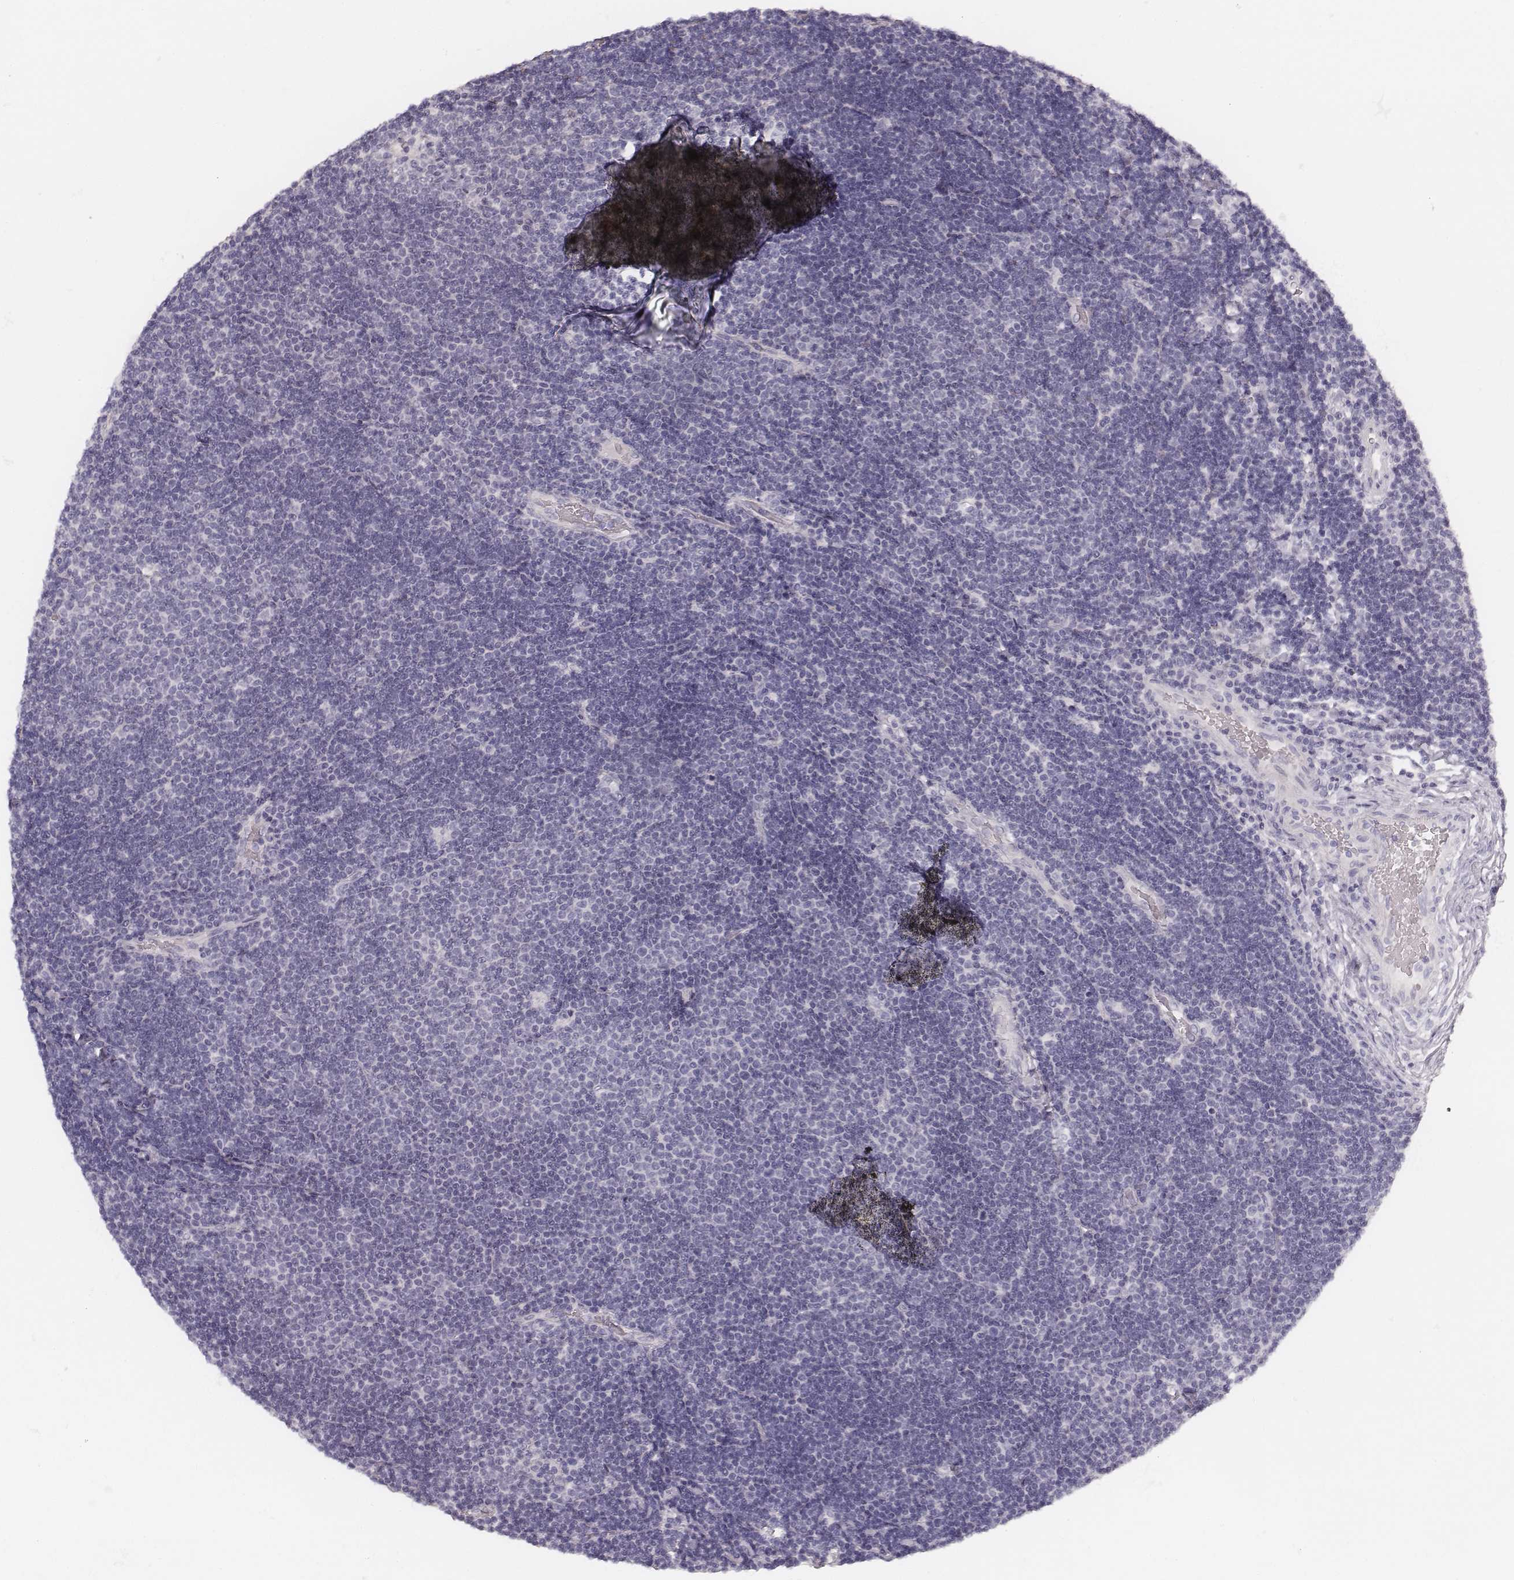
{"staining": {"intensity": "negative", "quantity": "none", "location": "none"}, "tissue": "lymphoma", "cell_type": "Tumor cells", "image_type": "cancer", "snomed": [{"axis": "morphology", "description": "Malignant lymphoma, non-Hodgkin's type, Low grade"}, {"axis": "topography", "description": "Brain"}], "caption": "Human lymphoma stained for a protein using immunohistochemistry (IHC) shows no staining in tumor cells.", "gene": "HNF4G", "patient": {"sex": "female", "age": 66}}